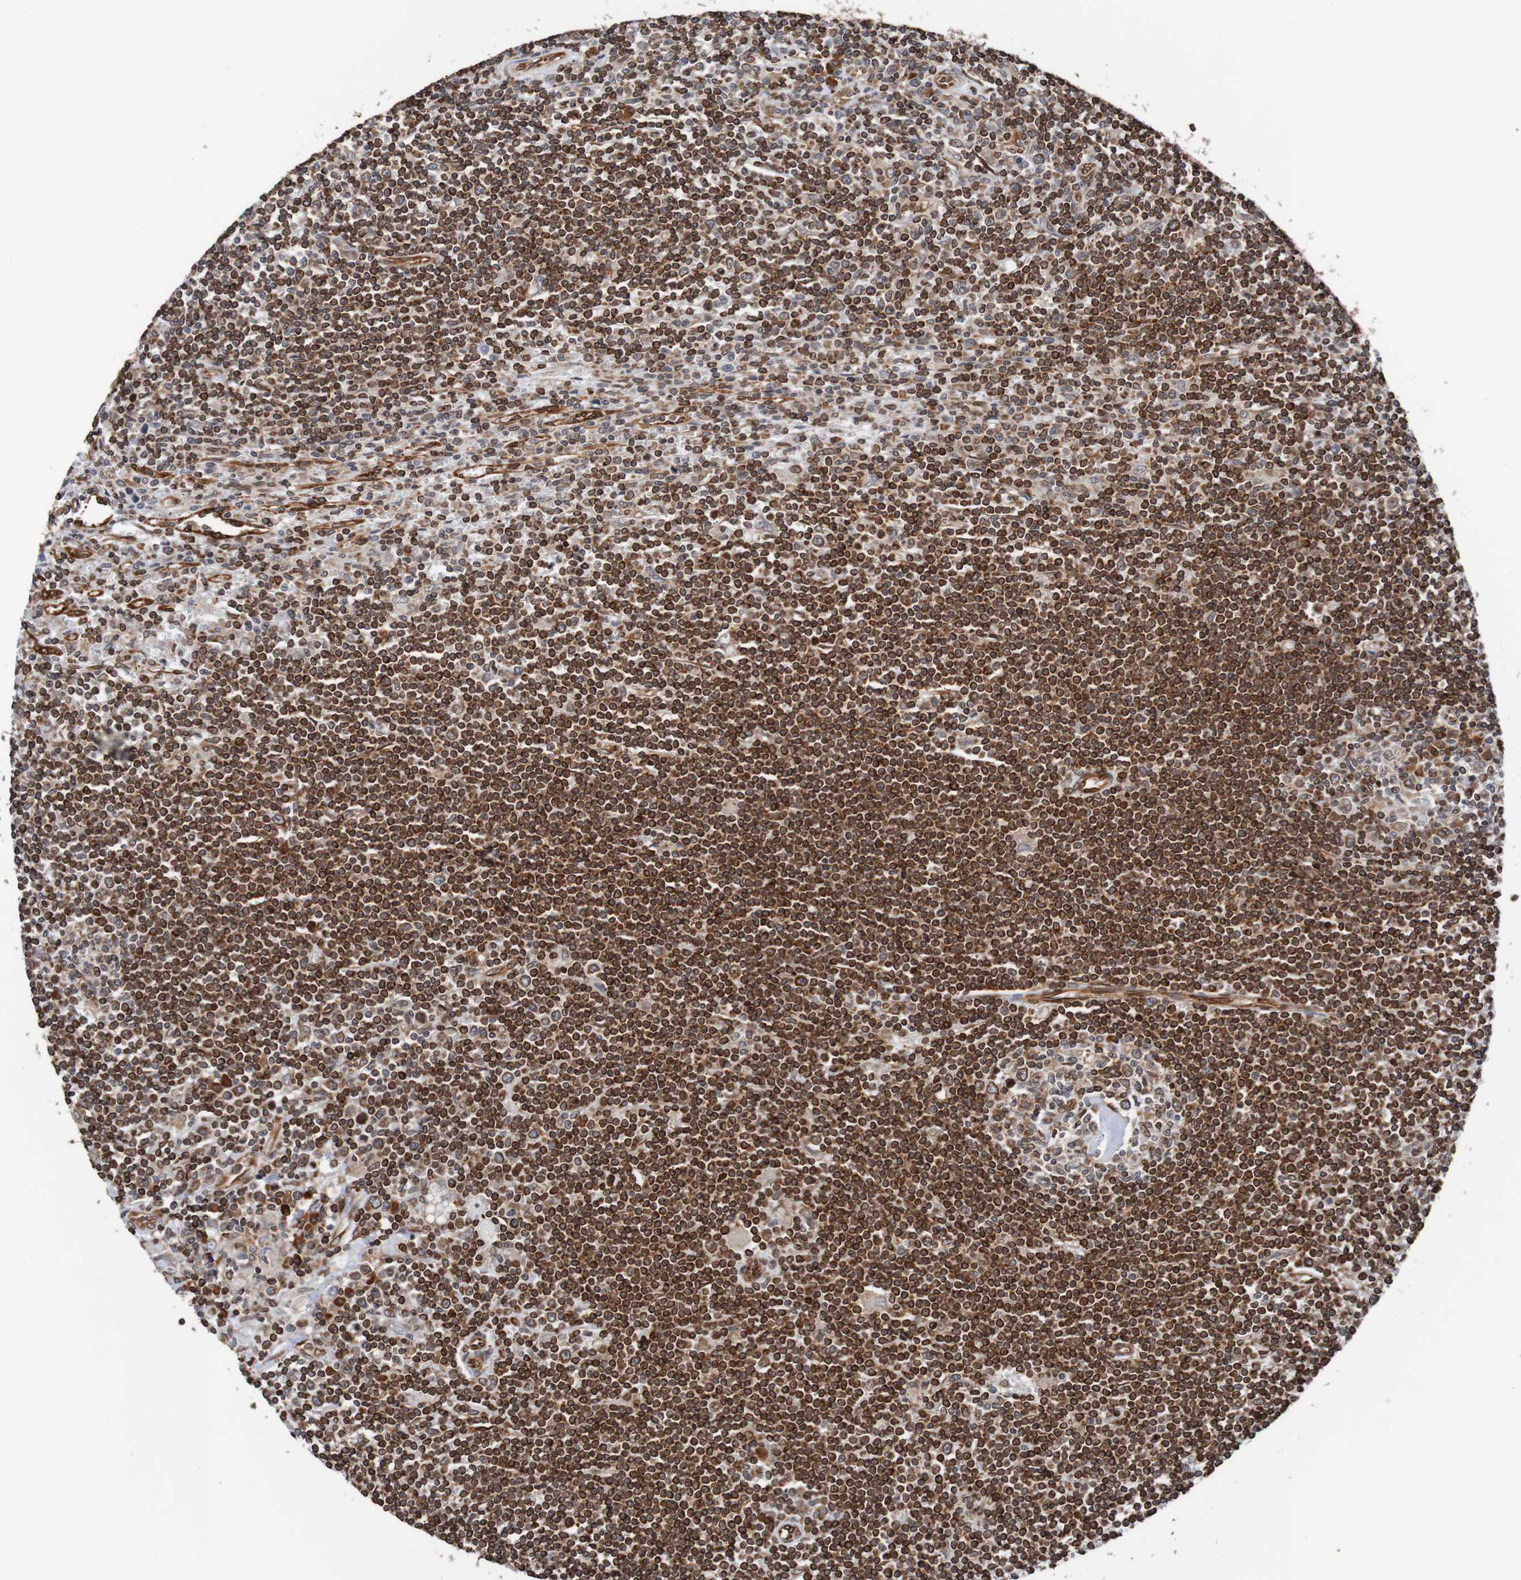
{"staining": {"intensity": "strong", "quantity": ">75%", "location": "cytoplasmic/membranous,nuclear"}, "tissue": "lymphoma", "cell_type": "Tumor cells", "image_type": "cancer", "snomed": [{"axis": "morphology", "description": "Malignant lymphoma, non-Hodgkin's type, Low grade"}, {"axis": "topography", "description": "Spleen"}], "caption": "There is high levels of strong cytoplasmic/membranous and nuclear staining in tumor cells of lymphoma, as demonstrated by immunohistochemical staining (brown color).", "gene": "TMEM109", "patient": {"sex": "male", "age": 76}}